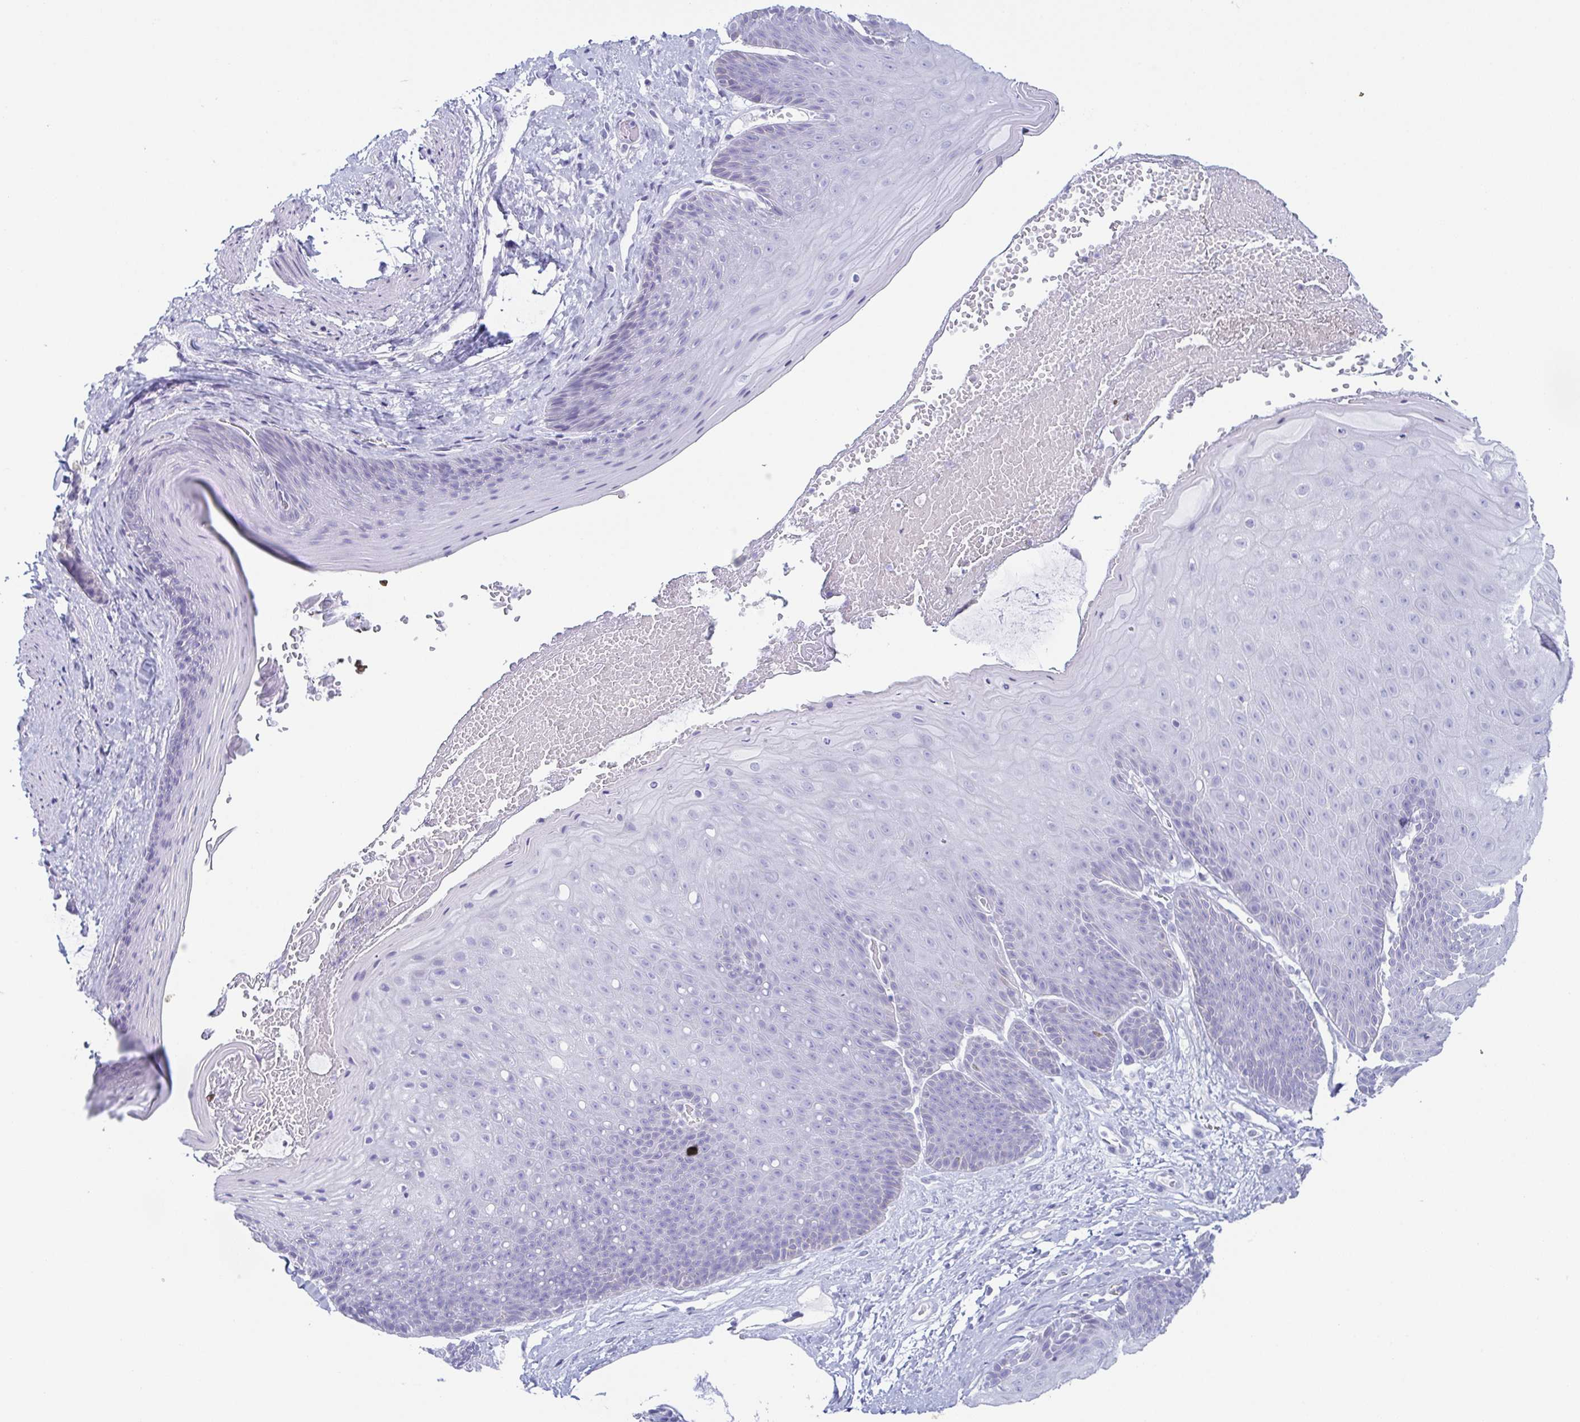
{"staining": {"intensity": "negative", "quantity": "none", "location": "none"}, "tissue": "skin", "cell_type": "Epidermal cells", "image_type": "normal", "snomed": [{"axis": "morphology", "description": "Normal tissue, NOS"}, {"axis": "topography", "description": "Anal"}], "caption": "Immunohistochemistry (IHC) image of unremarkable skin stained for a protein (brown), which exhibits no expression in epidermal cells.", "gene": "PRR27", "patient": {"sex": "male", "age": 53}}